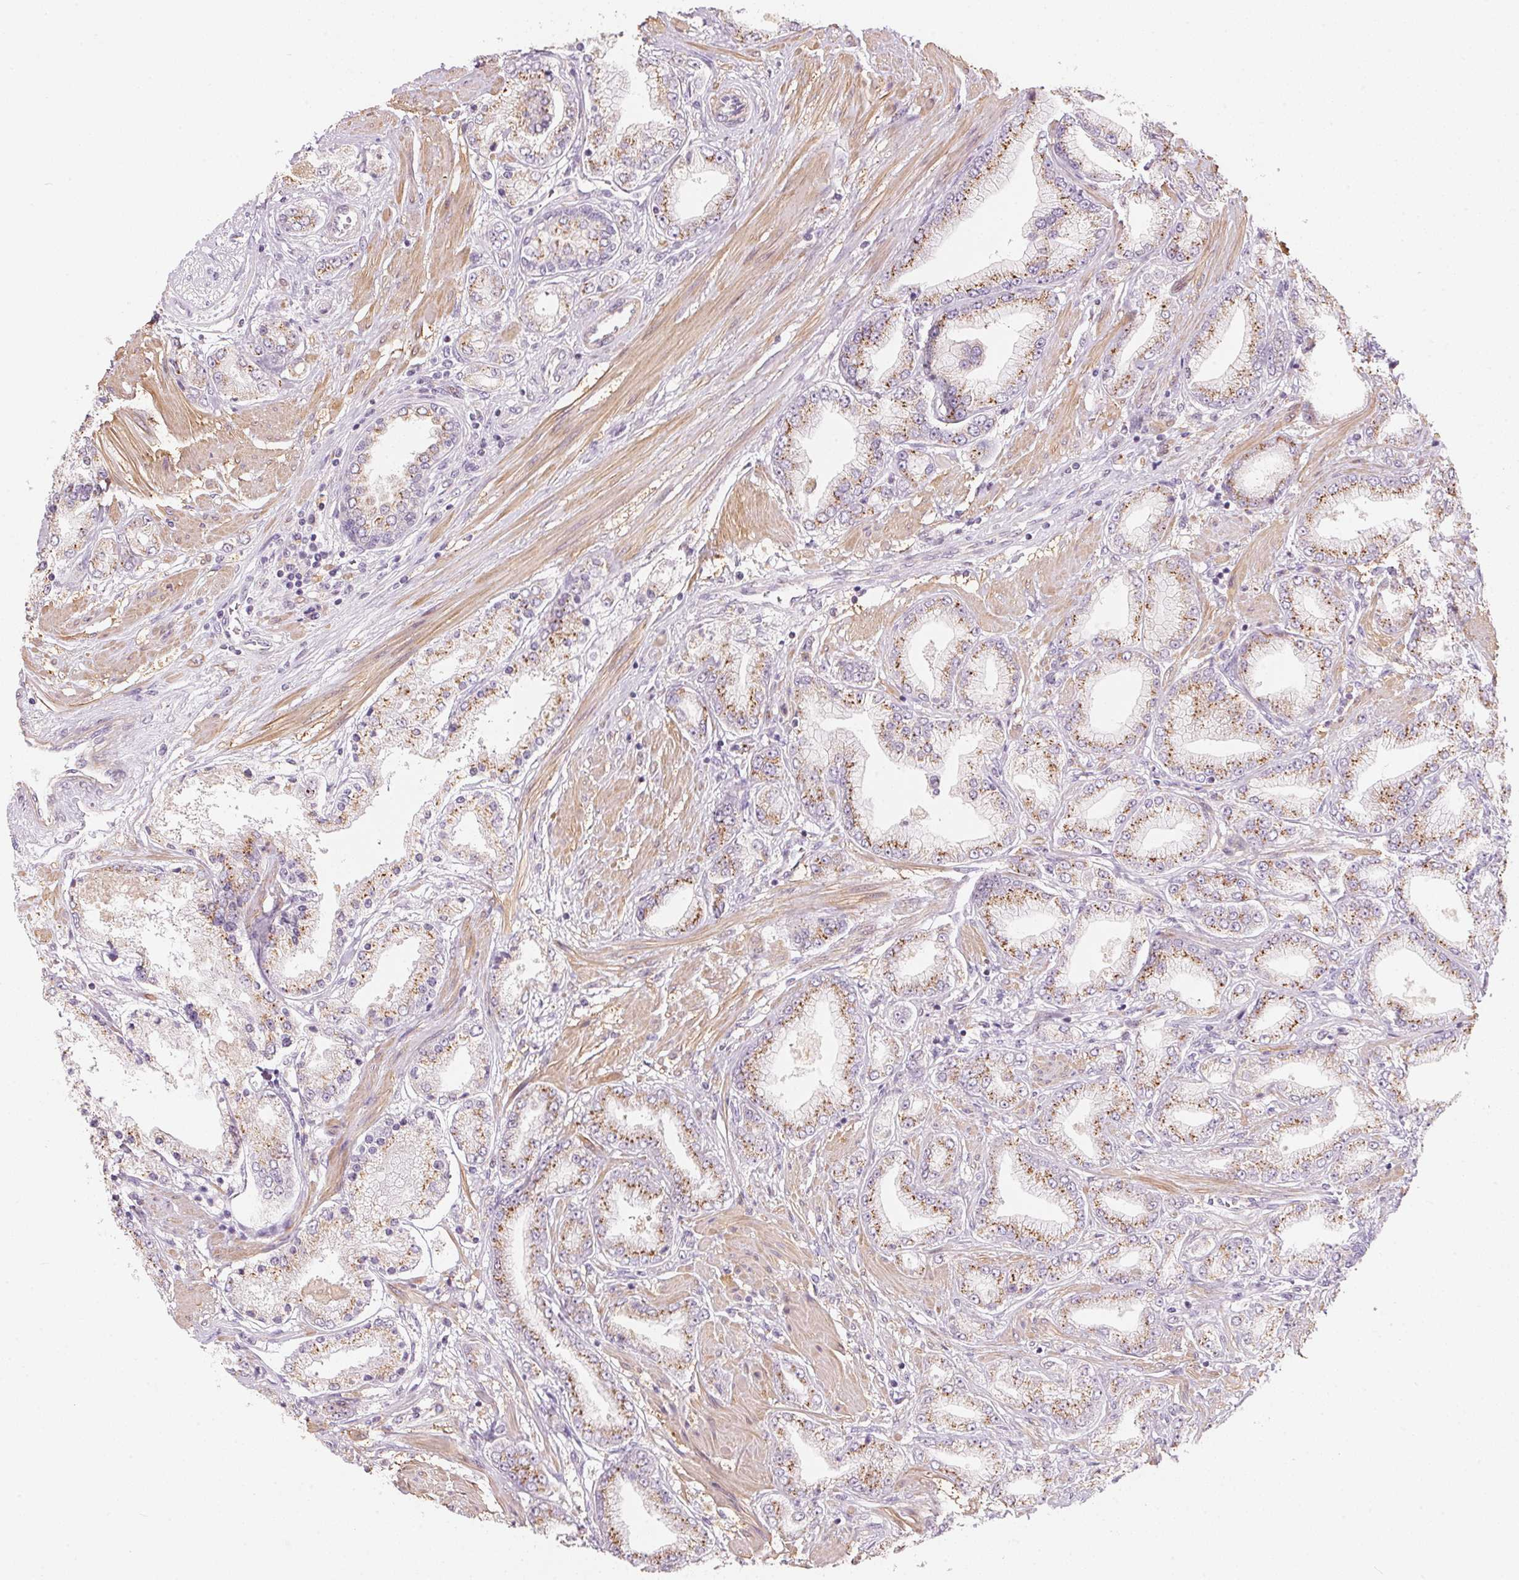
{"staining": {"intensity": "moderate", "quantity": "25%-75%", "location": "cytoplasmic/membranous"}, "tissue": "prostate cancer", "cell_type": "Tumor cells", "image_type": "cancer", "snomed": [{"axis": "morphology", "description": "Adenocarcinoma, High grade"}, {"axis": "topography", "description": "Prostate"}], "caption": "Human prostate cancer (high-grade adenocarcinoma) stained with a protein marker reveals moderate staining in tumor cells.", "gene": "DRAM2", "patient": {"sex": "male", "age": 67}}